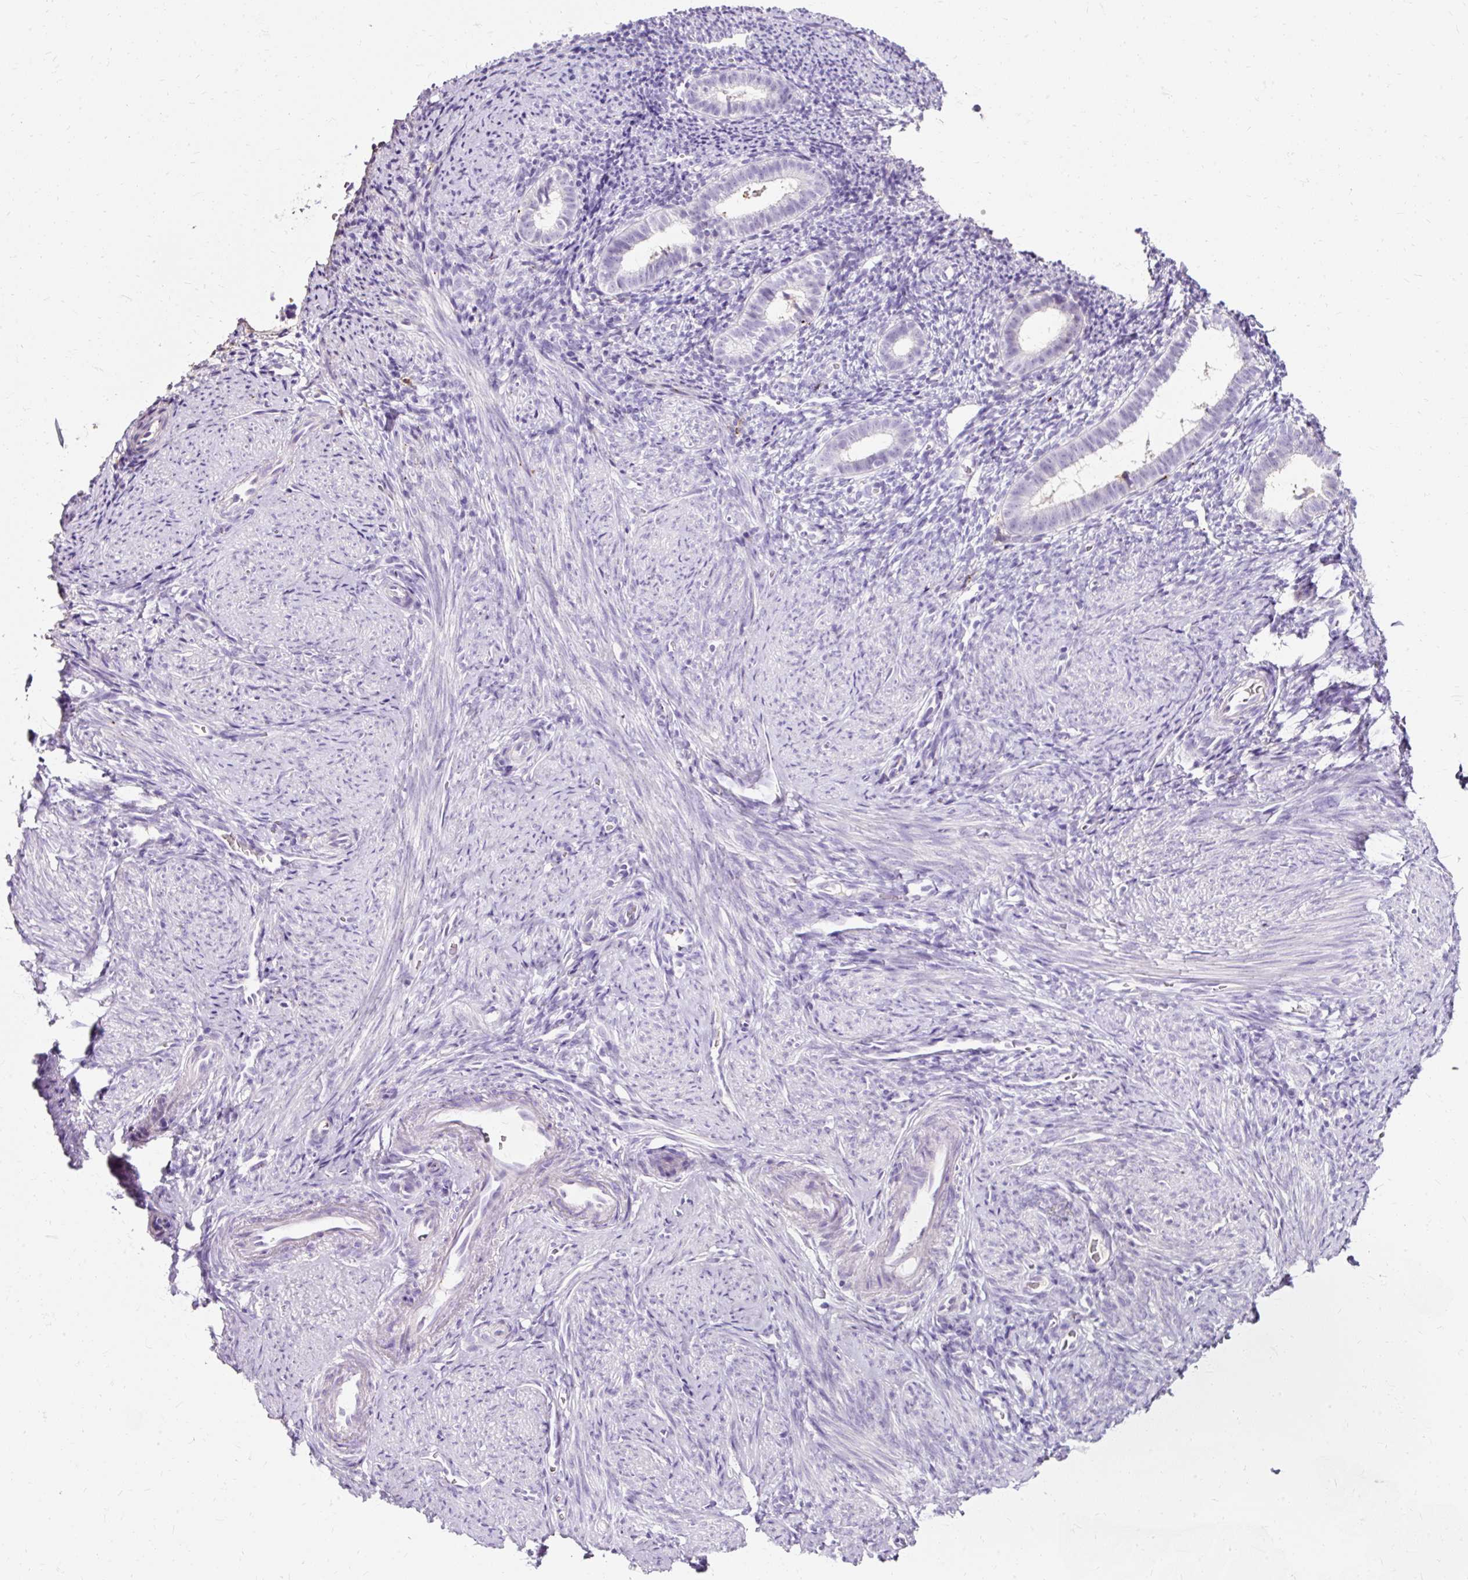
{"staining": {"intensity": "negative", "quantity": "none", "location": "none"}, "tissue": "endometrium", "cell_type": "Cells in endometrial stroma", "image_type": "normal", "snomed": [{"axis": "morphology", "description": "Normal tissue, NOS"}, {"axis": "topography", "description": "Endometrium"}], "caption": "This is an immunohistochemistry (IHC) photomicrograph of normal endometrium. There is no positivity in cells in endometrial stroma.", "gene": "CLDN25", "patient": {"sex": "female", "age": 39}}